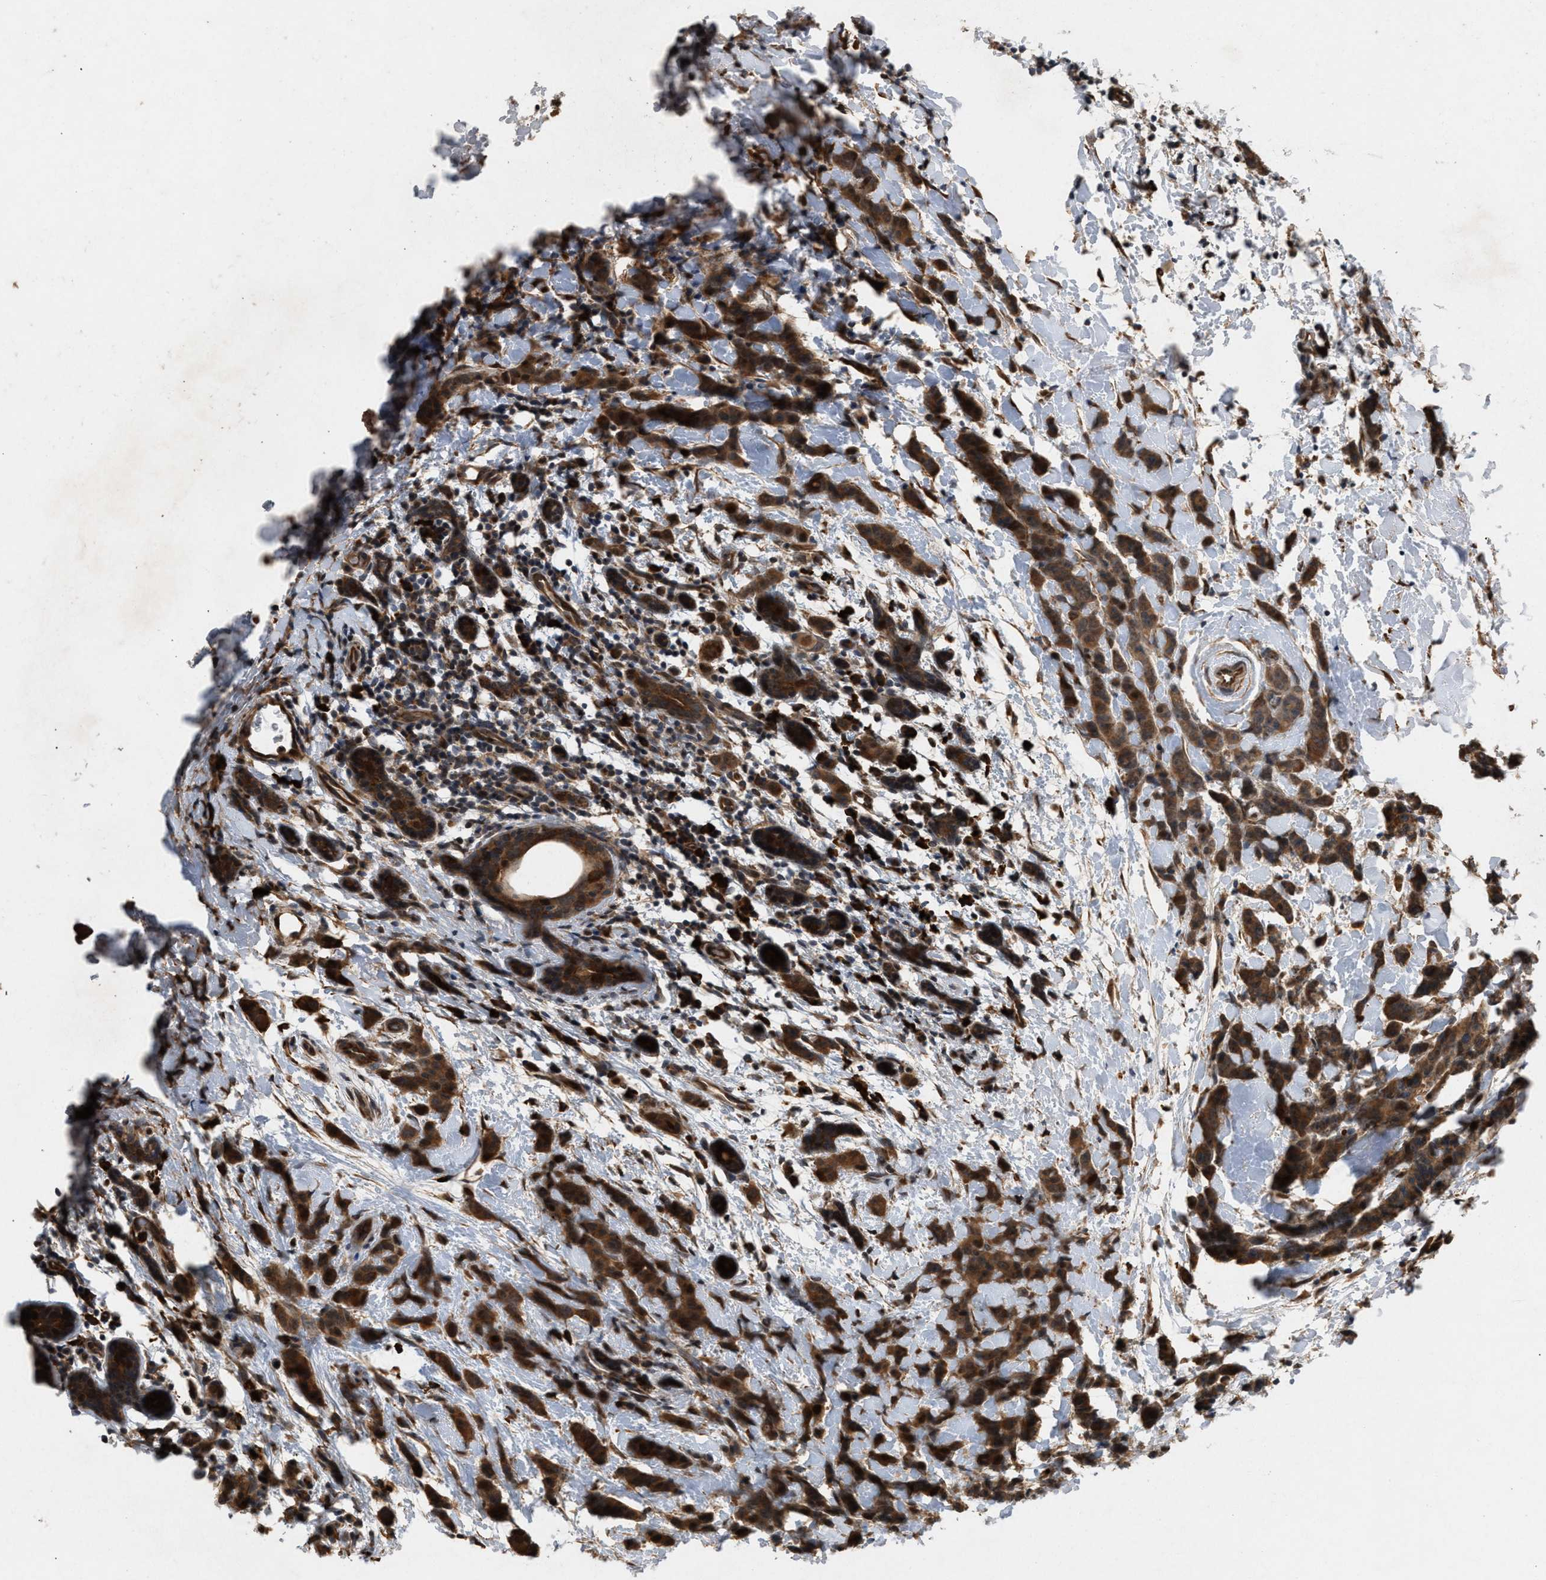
{"staining": {"intensity": "moderate", "quantity": ">75%", "location": "cytoplasmic/membranous,nuclear"}, "tissue": "breast cancer", "cell_type": "Tumor cells", "image_type": "cancer", "snomed": [{"axis": "morphology", "description": "Normal tissue, NOS"}, {"axis": "morphology", "description": "Duct carcinoma"}, {"axis": "topography", "description": "Breast"}], "caption": "Intraductal carcinoma (breast) stained with a brown dye shows moderate cytoplasmic/membranous and nuclear positive positivity in about >75% of tumor cells.", "gene": "MFSD6", "patient": {"sex": "female", "age": 40}}